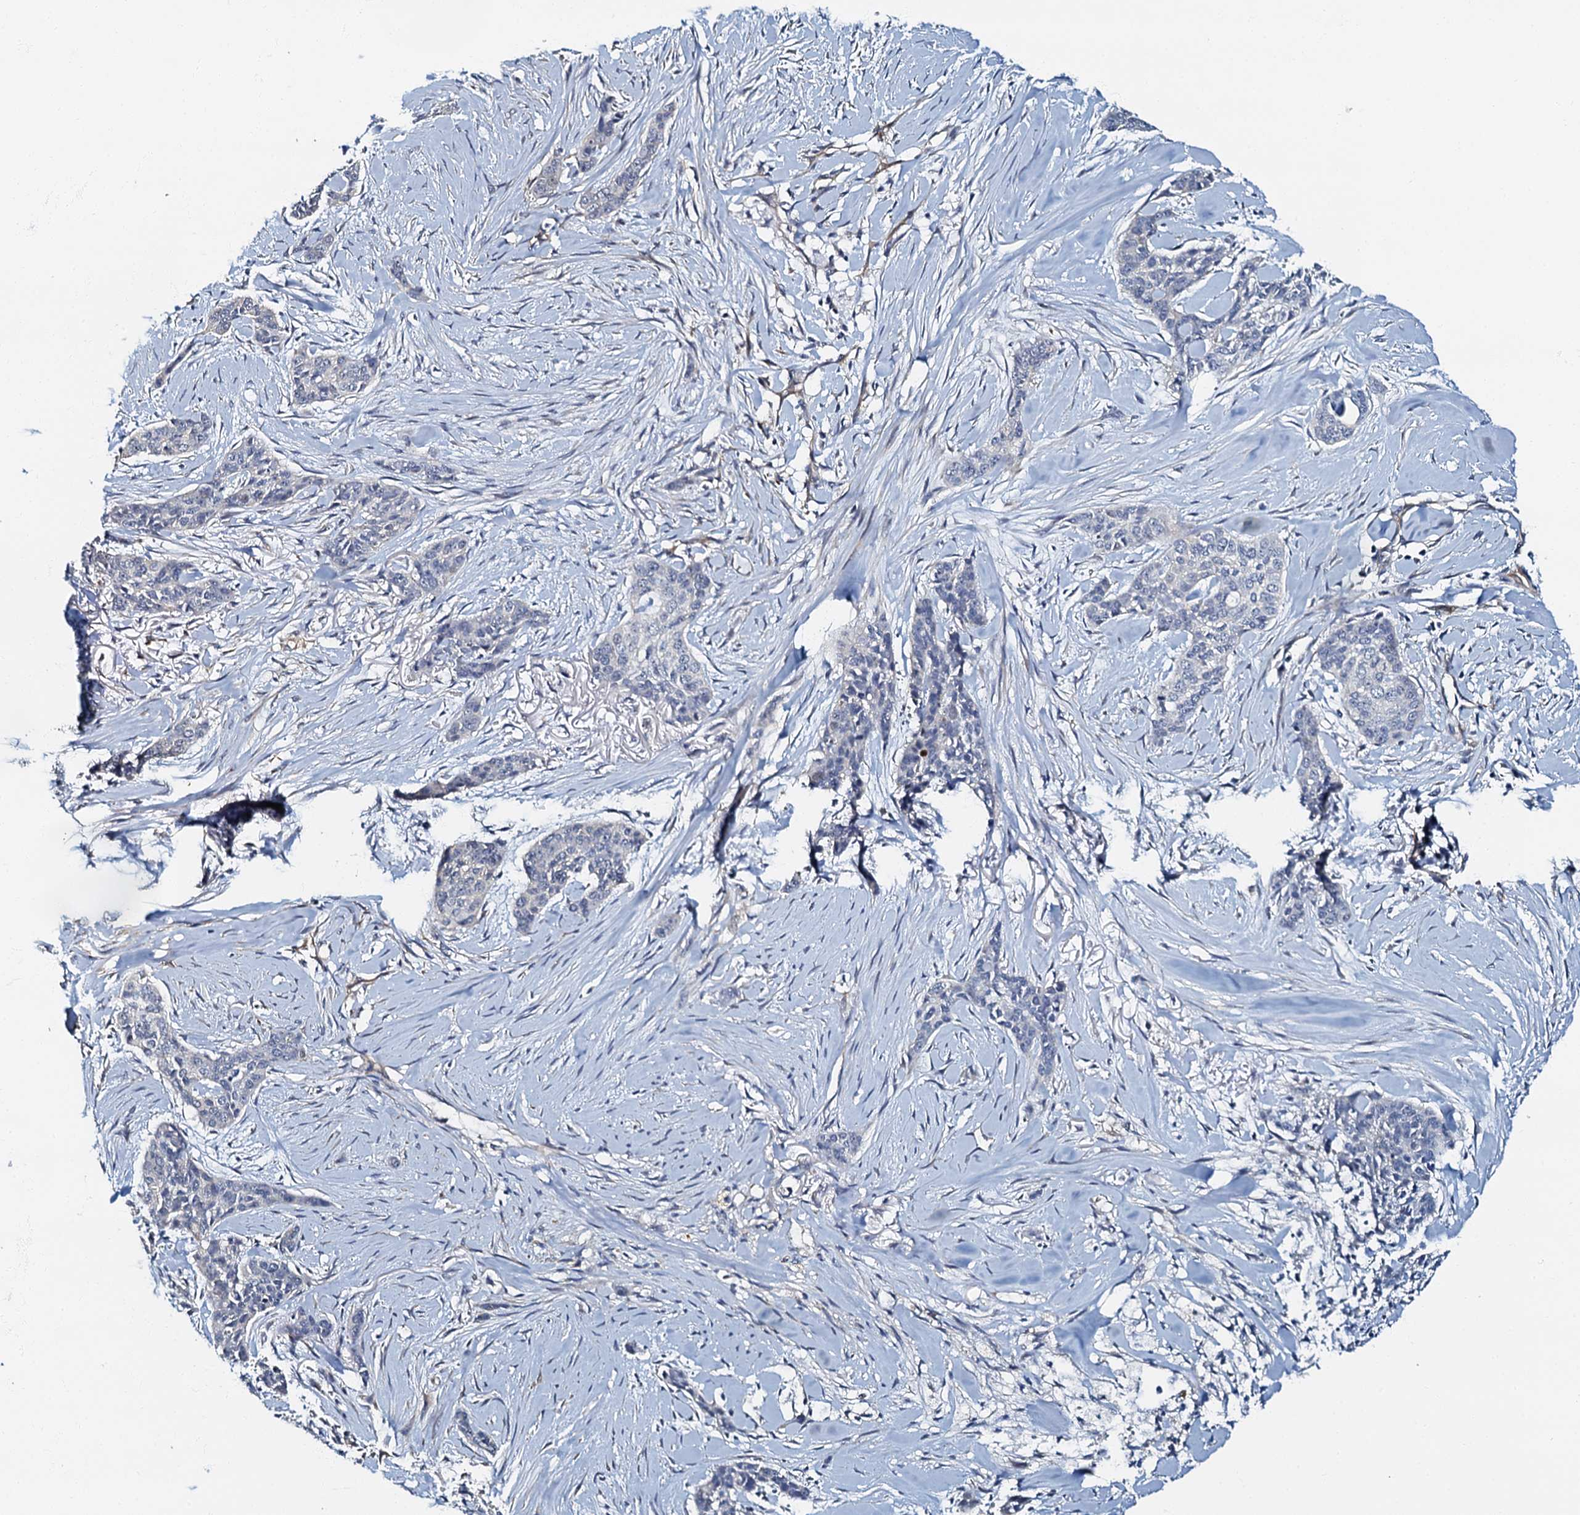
{"staining": {"intensity": "negative", "quantity": "none", "location": "none"}, "tissue": "skin cancer", "cell_type": "Tumor cells", "image_type": "cancer", "snomed": [{"axis": "morphology", "description": "Basal cell carcinoma"}, {"axis": "topography", "description": "Skin"}], "caption": "The IHC photomicrograph has no significant expression in tumor cells of basal cell carcinoma (skin) tissue.", "gene": "OLAH", "patient": {"sex": "female", "age": 64}}